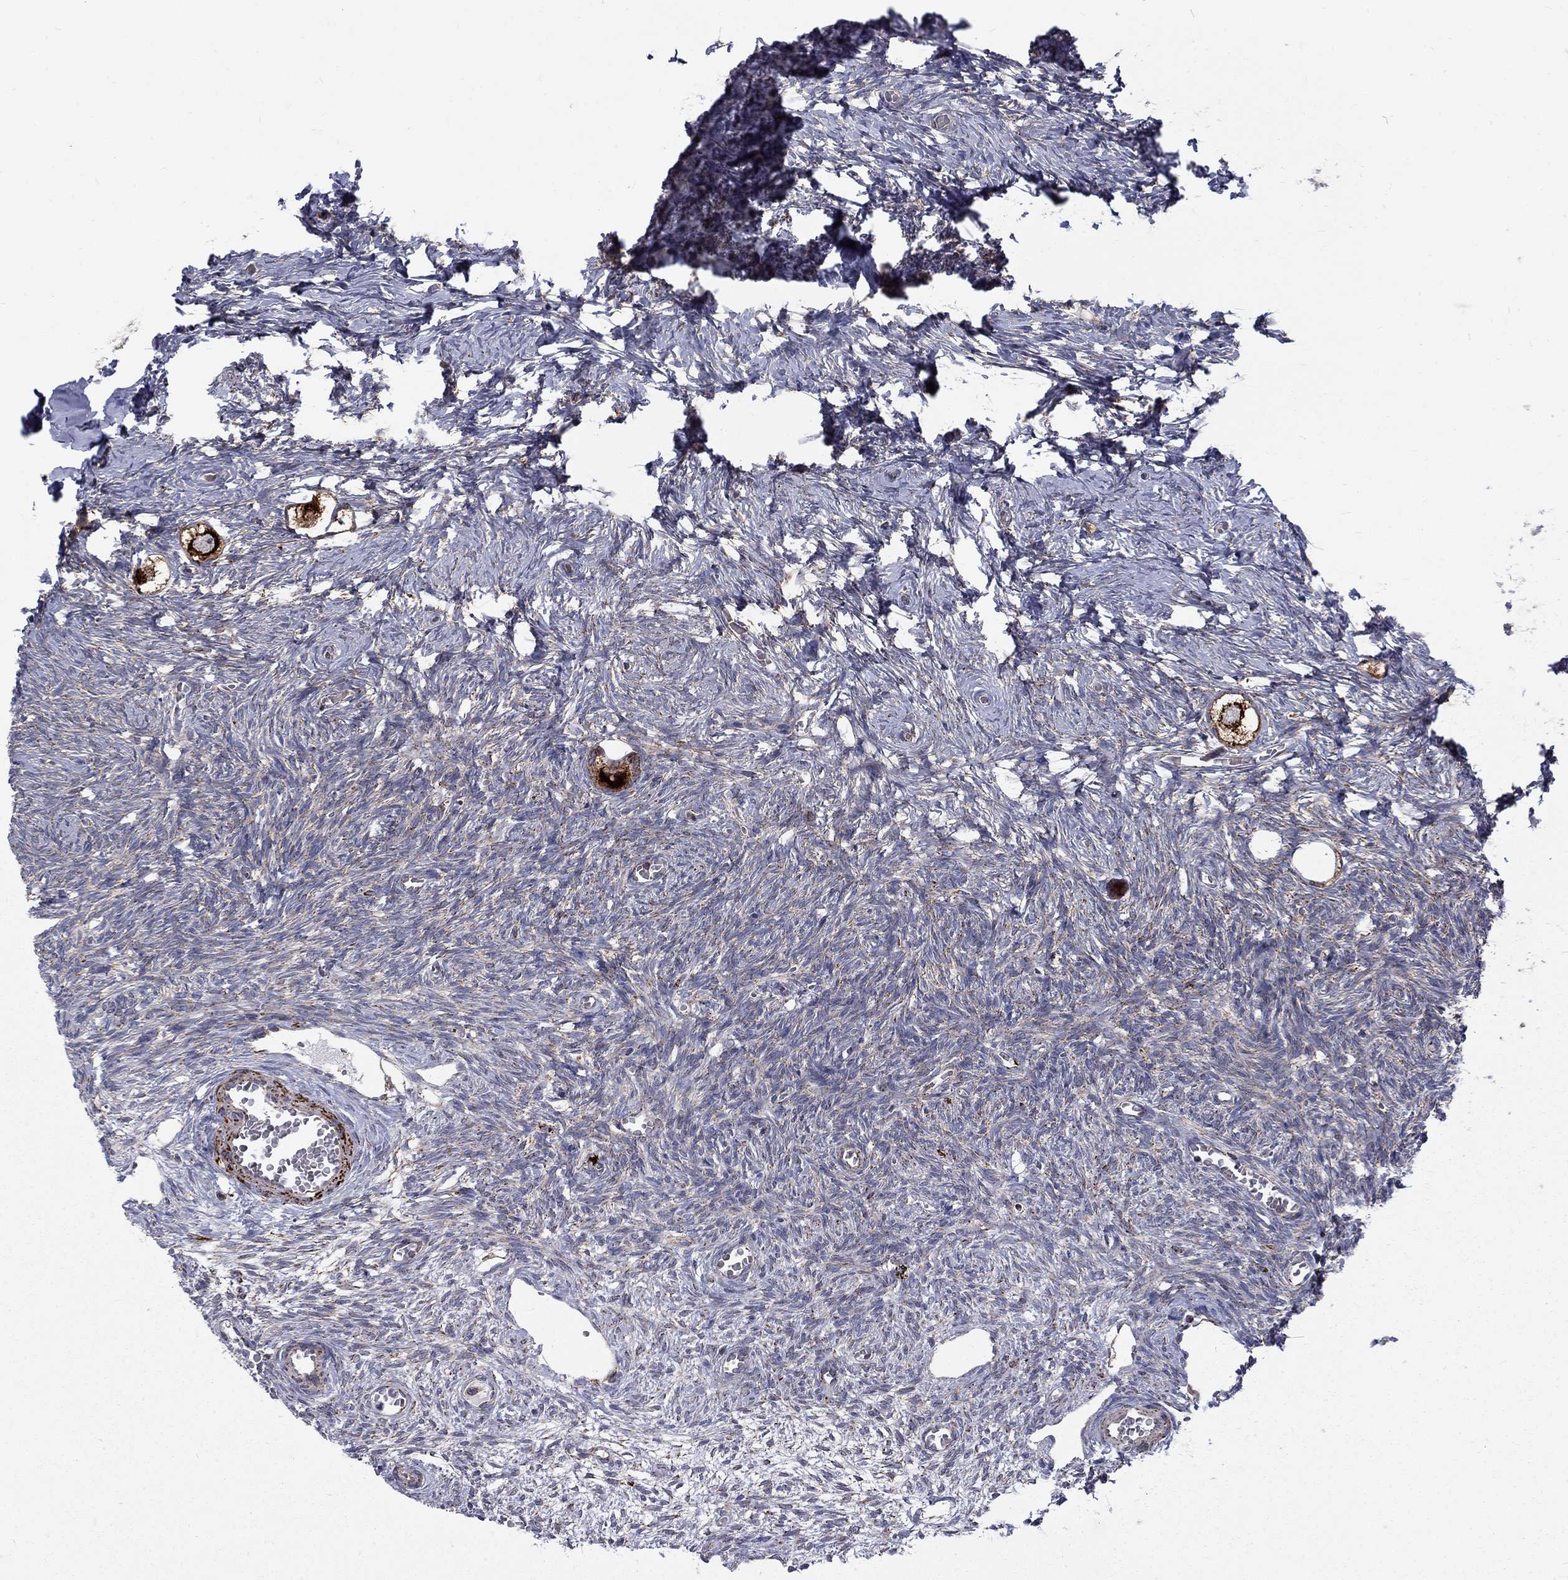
{"staining": {"intensity": "strong", "quantity": ">75%", "location": "cytoplasmic/membranous"}, "tissue": "ovary", "cell_type": "Follicle cells", "image_type": "normal", "snomed": [{"axis": "morphology", "description": "Normal tissue, NOS"}, {"axis": "topography", "description": "Ovary"}], "caption": "IHC of unremarkable human ovary exhibits high levels of strong cytoplasmic/membranous expression in approximately >75% of follicle cells. (Brightfield microscopy of DAB IHC at high magnification).", "gene": "ALDH1B1", "patient": {"sex": "female", "age": 27}}